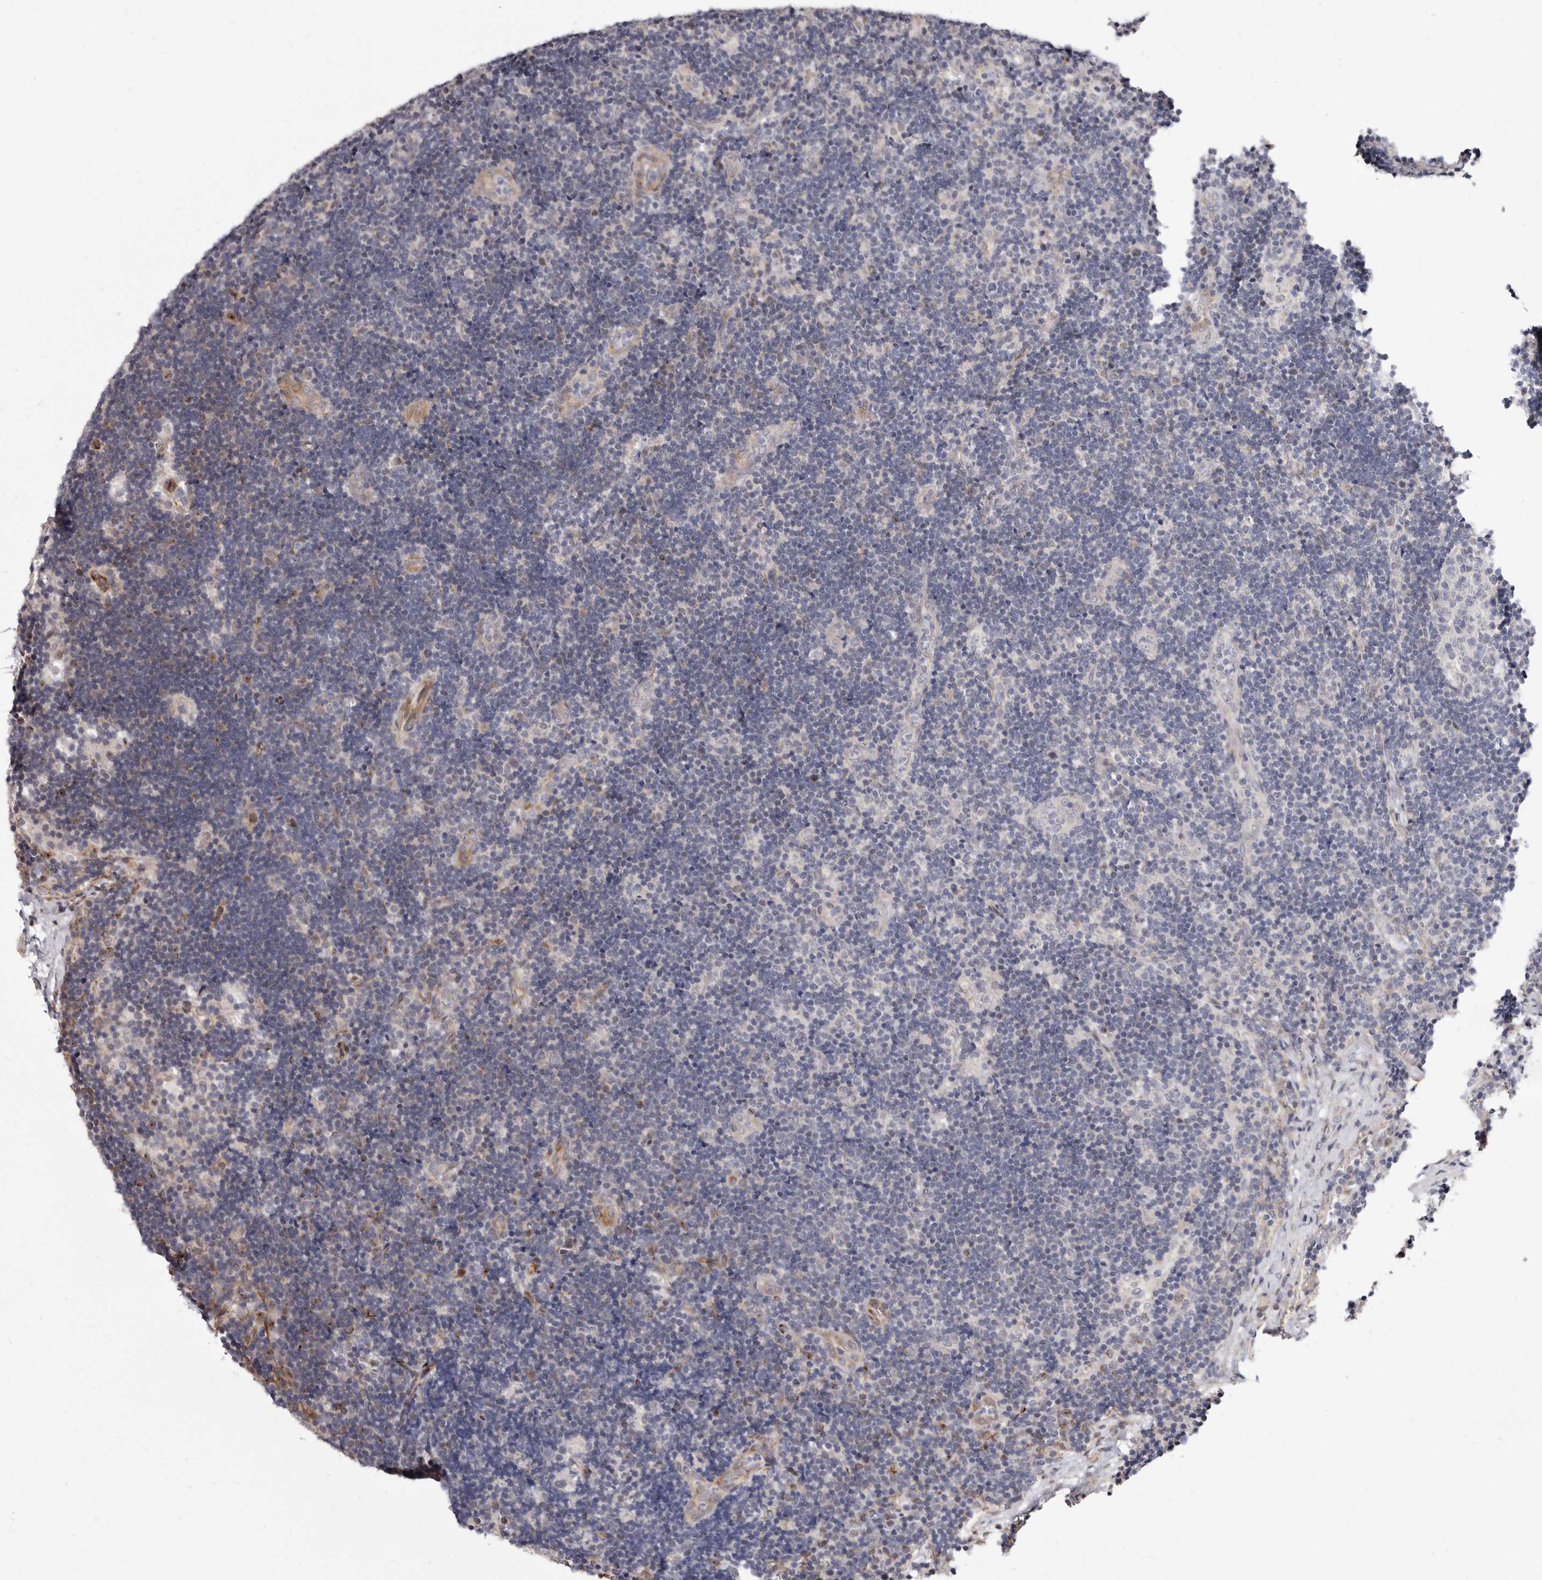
{"staining": {"intensity": "negative", "quantity": "none", "location": "none"}, "tissue": "lymph node", "cell_type": "Germinal center cells", "image_type": "normal", "snomed": [{"axis": "morphology", "description": "Normal tissue, NOS"}, {"axis": "topography", "description": "Lymph node"}], "caption": "An image of lymph node stained for a protein exhibits no brown staining in germinal center cells.", "gene": "KLHL4", "patient": {"sex": "female", "age": 22}}